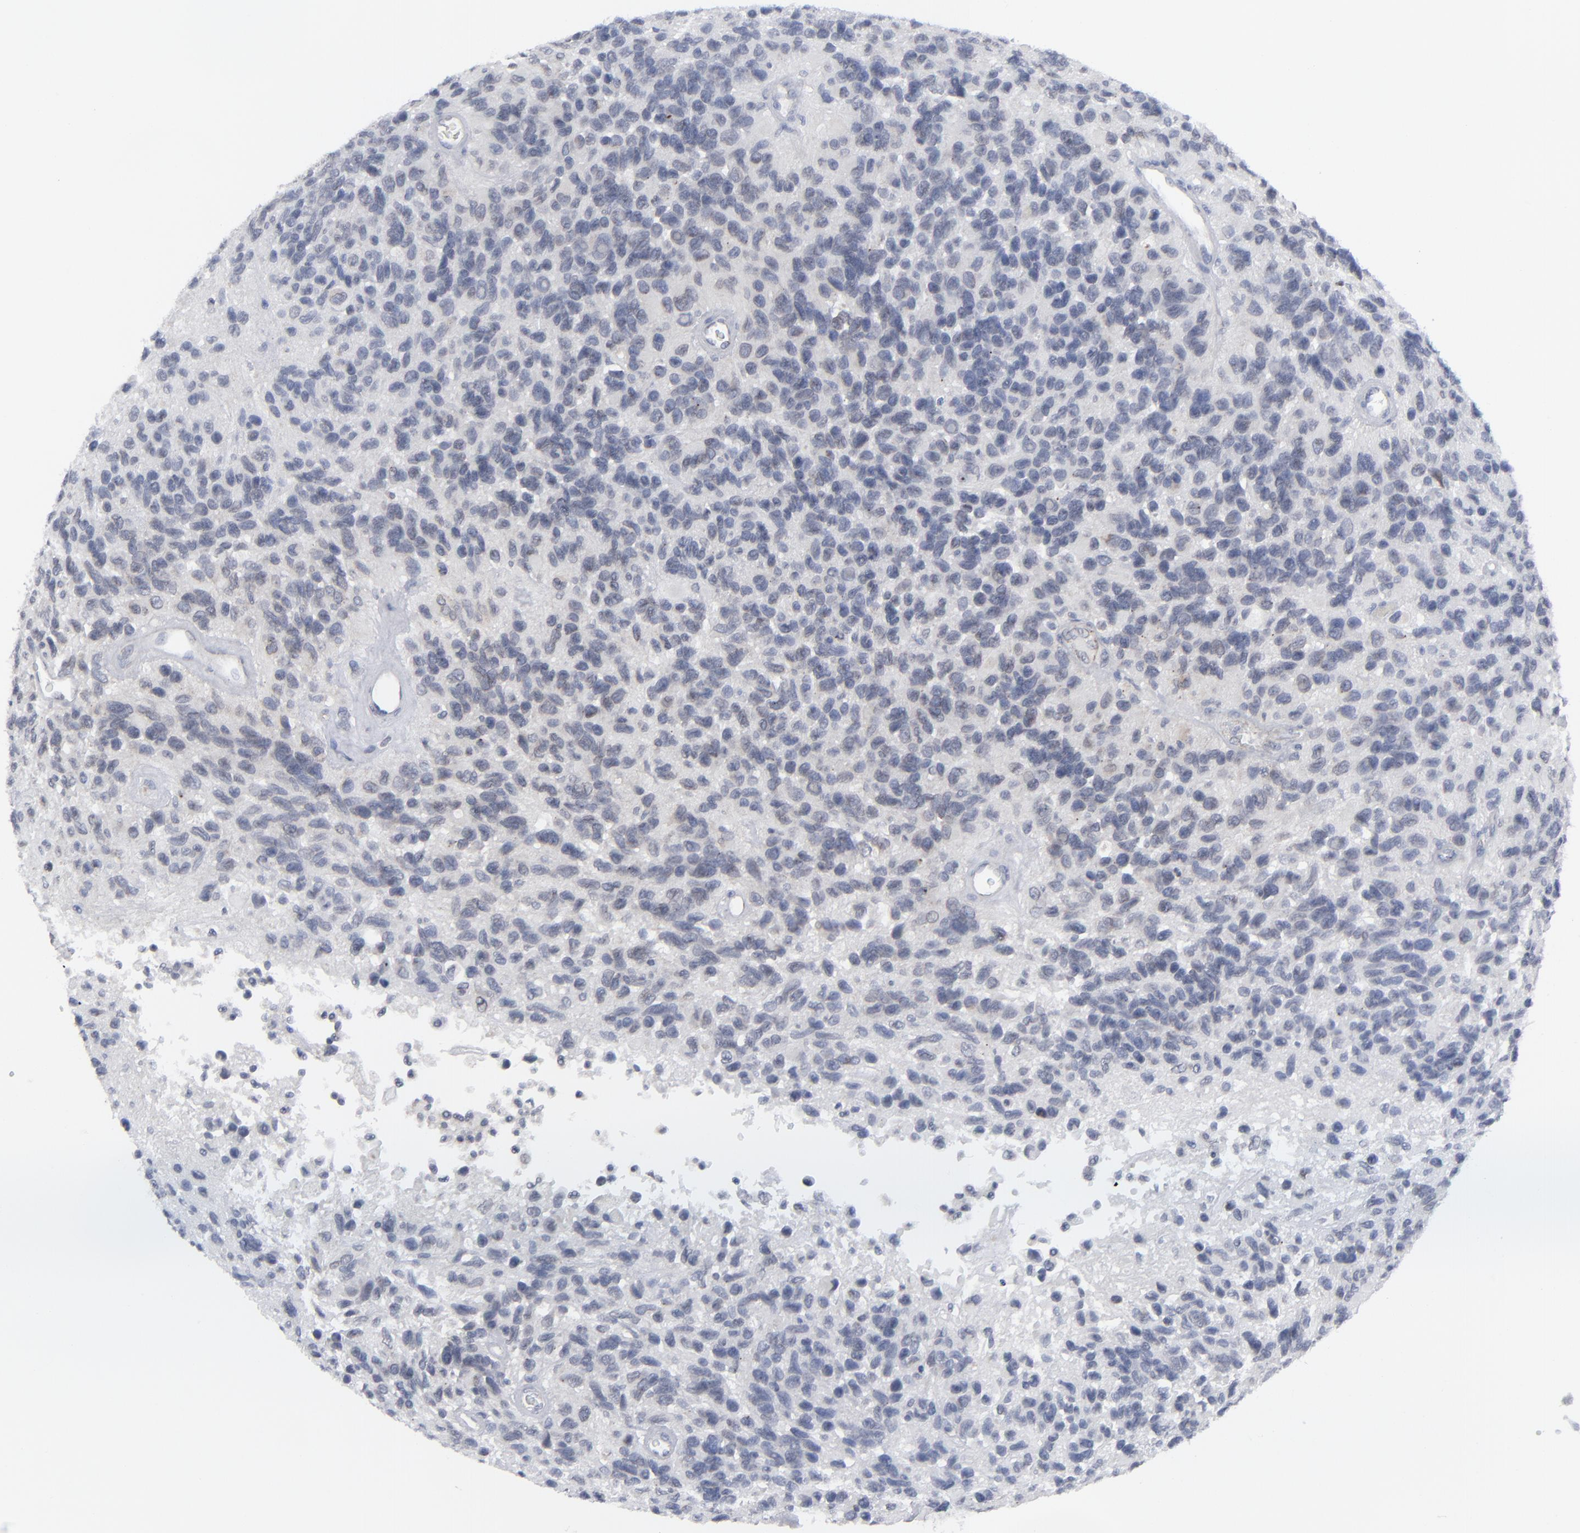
{"staining": {"intensity": "negative", "quantity": "none", "location": "none"}, "tissue": "glioma", "cell_type": "Tumor cells", "image_type": "cancer", "snomed": [{"axis": "morphology", "description": "Glioma, malignant, High grade"}, {"axis": "topography", "description": "Brain"}], "caption": "Tumor cells show no significant expression in glioma. The staining is performed using DAB brown chromogen with nuclei counter-stained in using hematoxylin.", "gene": "NUP88", "patient": {"sex": "male", "age": 77}}